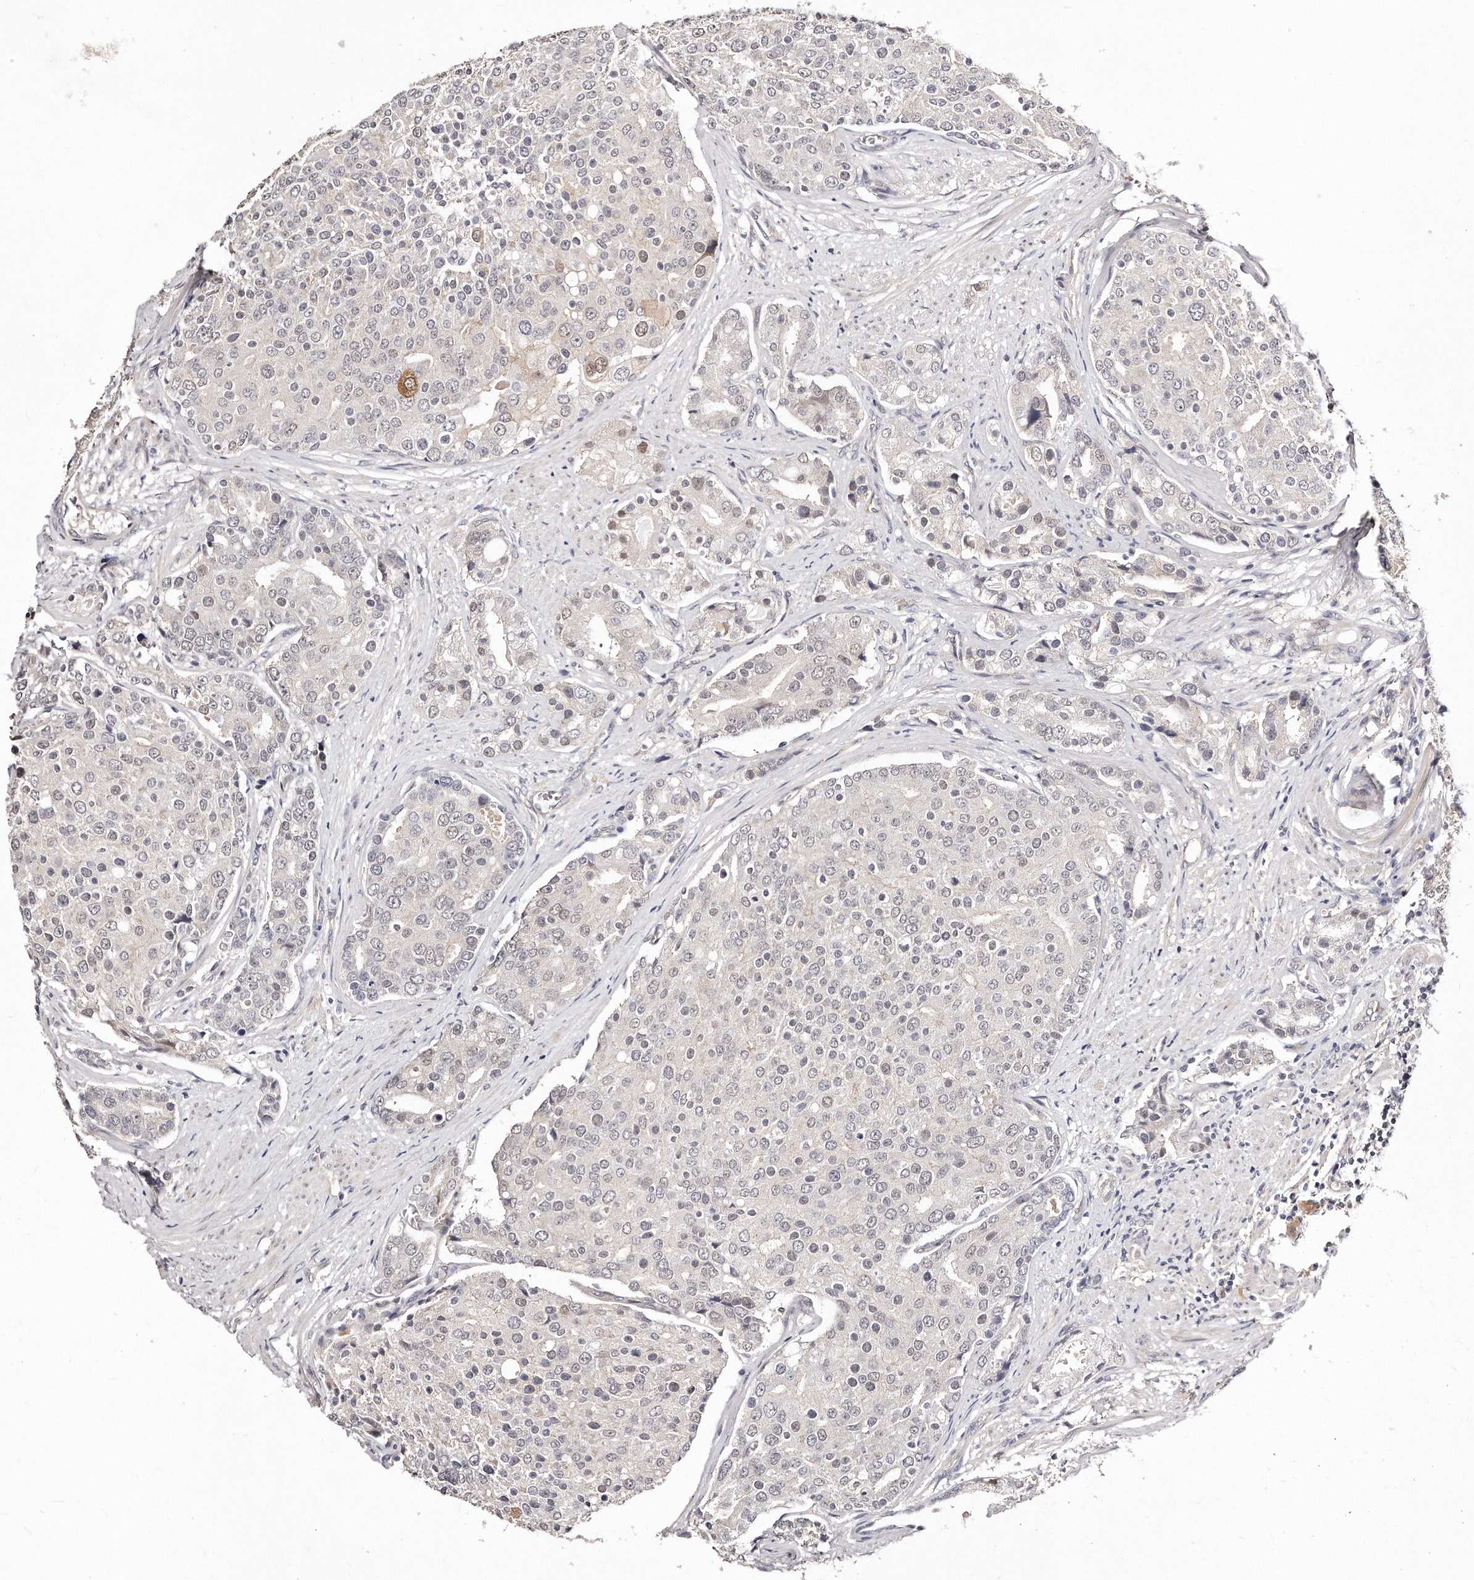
{"staining": {"intensity": "negative", "quantity": "none", "location": "none"}, "tissue": "prostate cancer", "cell_type": "Tumor cells", "image_type": "cancer", "snomed": [{"axis": "morphology", "description": "Adenocarcinoma, High grade"}, {"axis": "topography", "description": "Prostate"}], "caption": "IHC image of human prostate cancer (high-grade adenocarcinoma) stained for a protein (brown), which reveals no staining in tumor cells.", "gene": "CASZ1", "patient": {"sex": "male", "age": 50}}